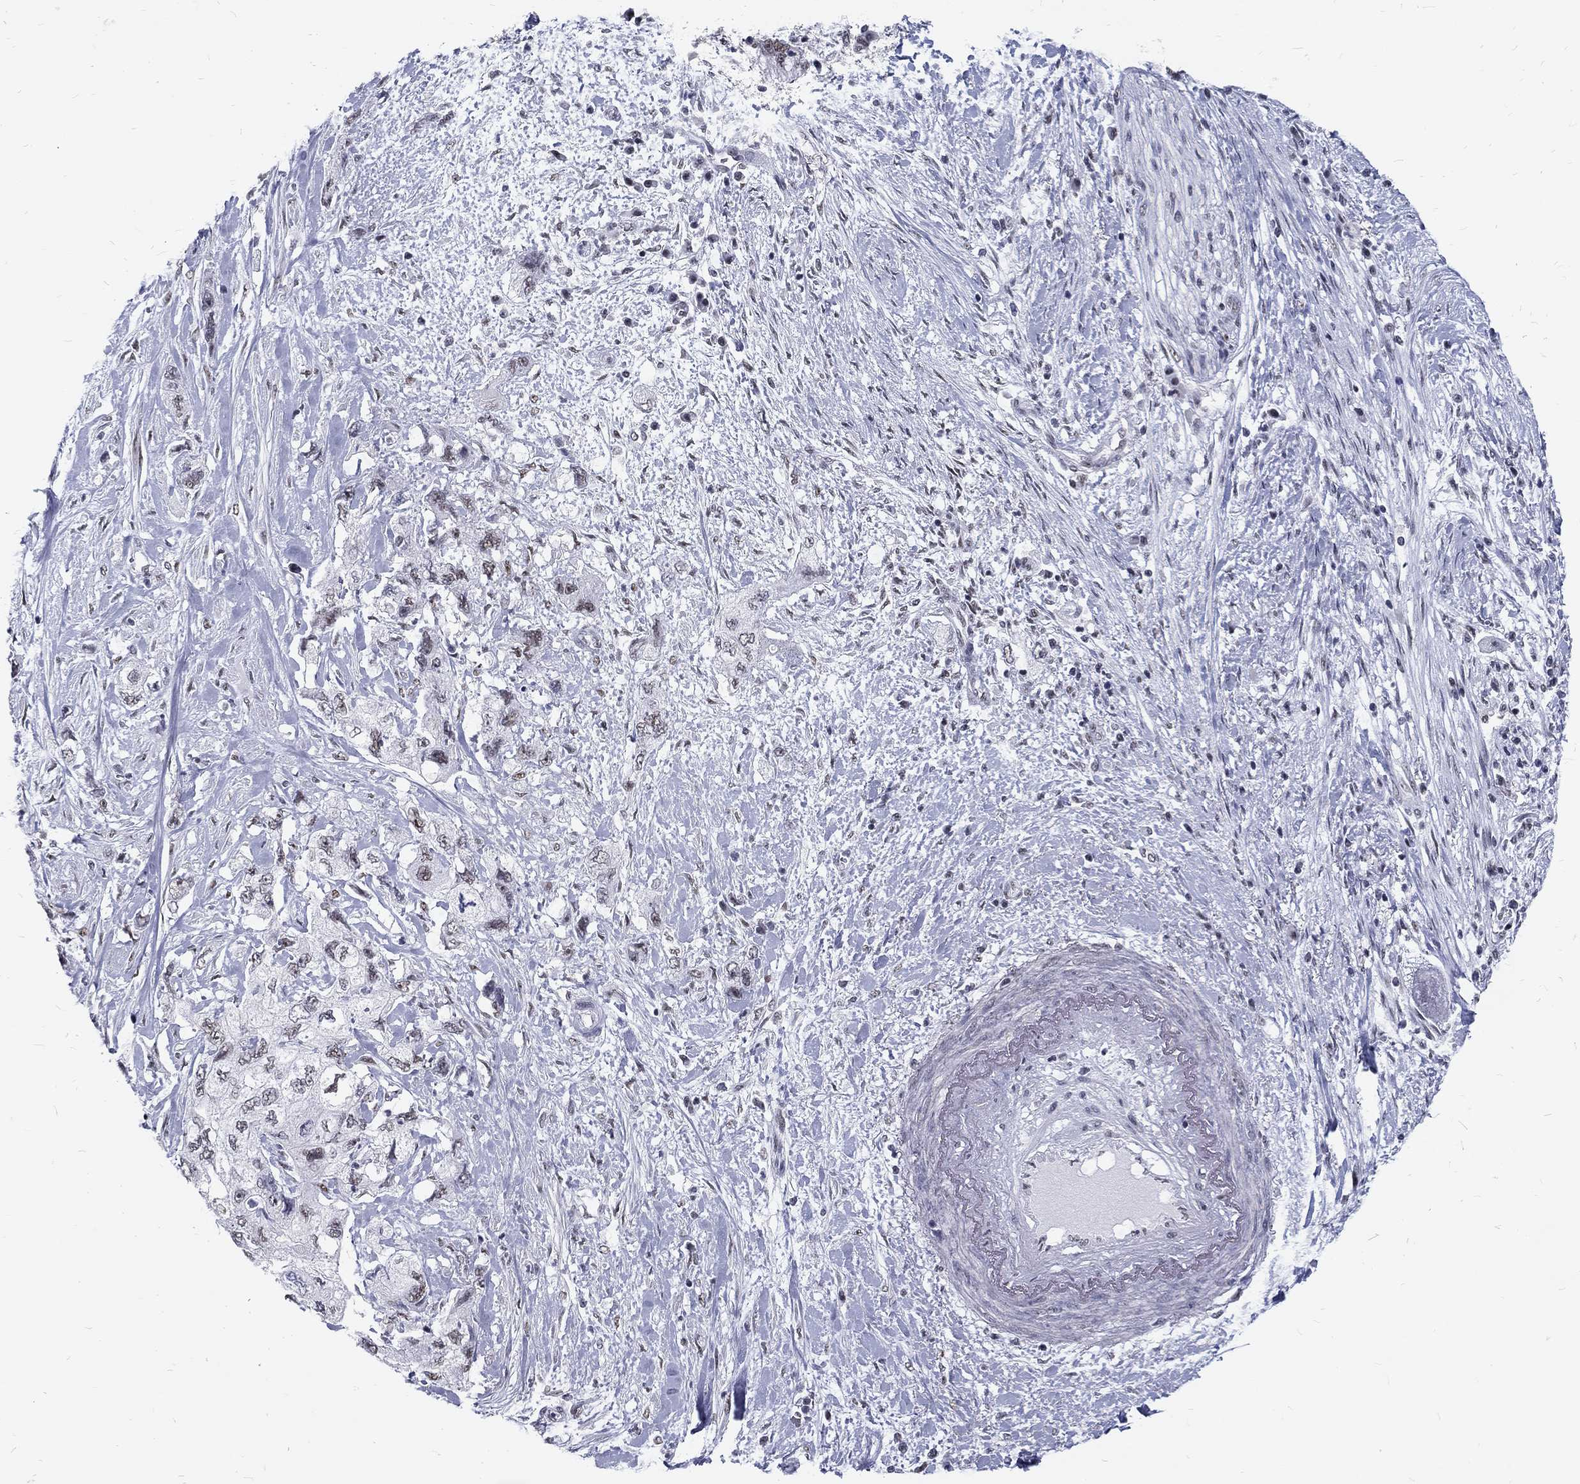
{"staining": {"intensity": "weak", "quantity": "25%-75%", "location": "nuclear"}, "tissue": "pancreatic cancer", "cell_type": "Tumor cells", "image_type": "cancer", "snomed": [{"axis": "morphology", "description": "Adenocarcinoma, NOS"}, {"axis": "topography", "description": "Pancreas"}], "caption": "Human pancreatic cancer (adenocarcinoma) stained for a protein (brown) displays weak nuclear positive positivity in approximately 25%-75% of tumor cells.", "gene": "SNORC", "patient": {"sex": "female", "age": 73}}